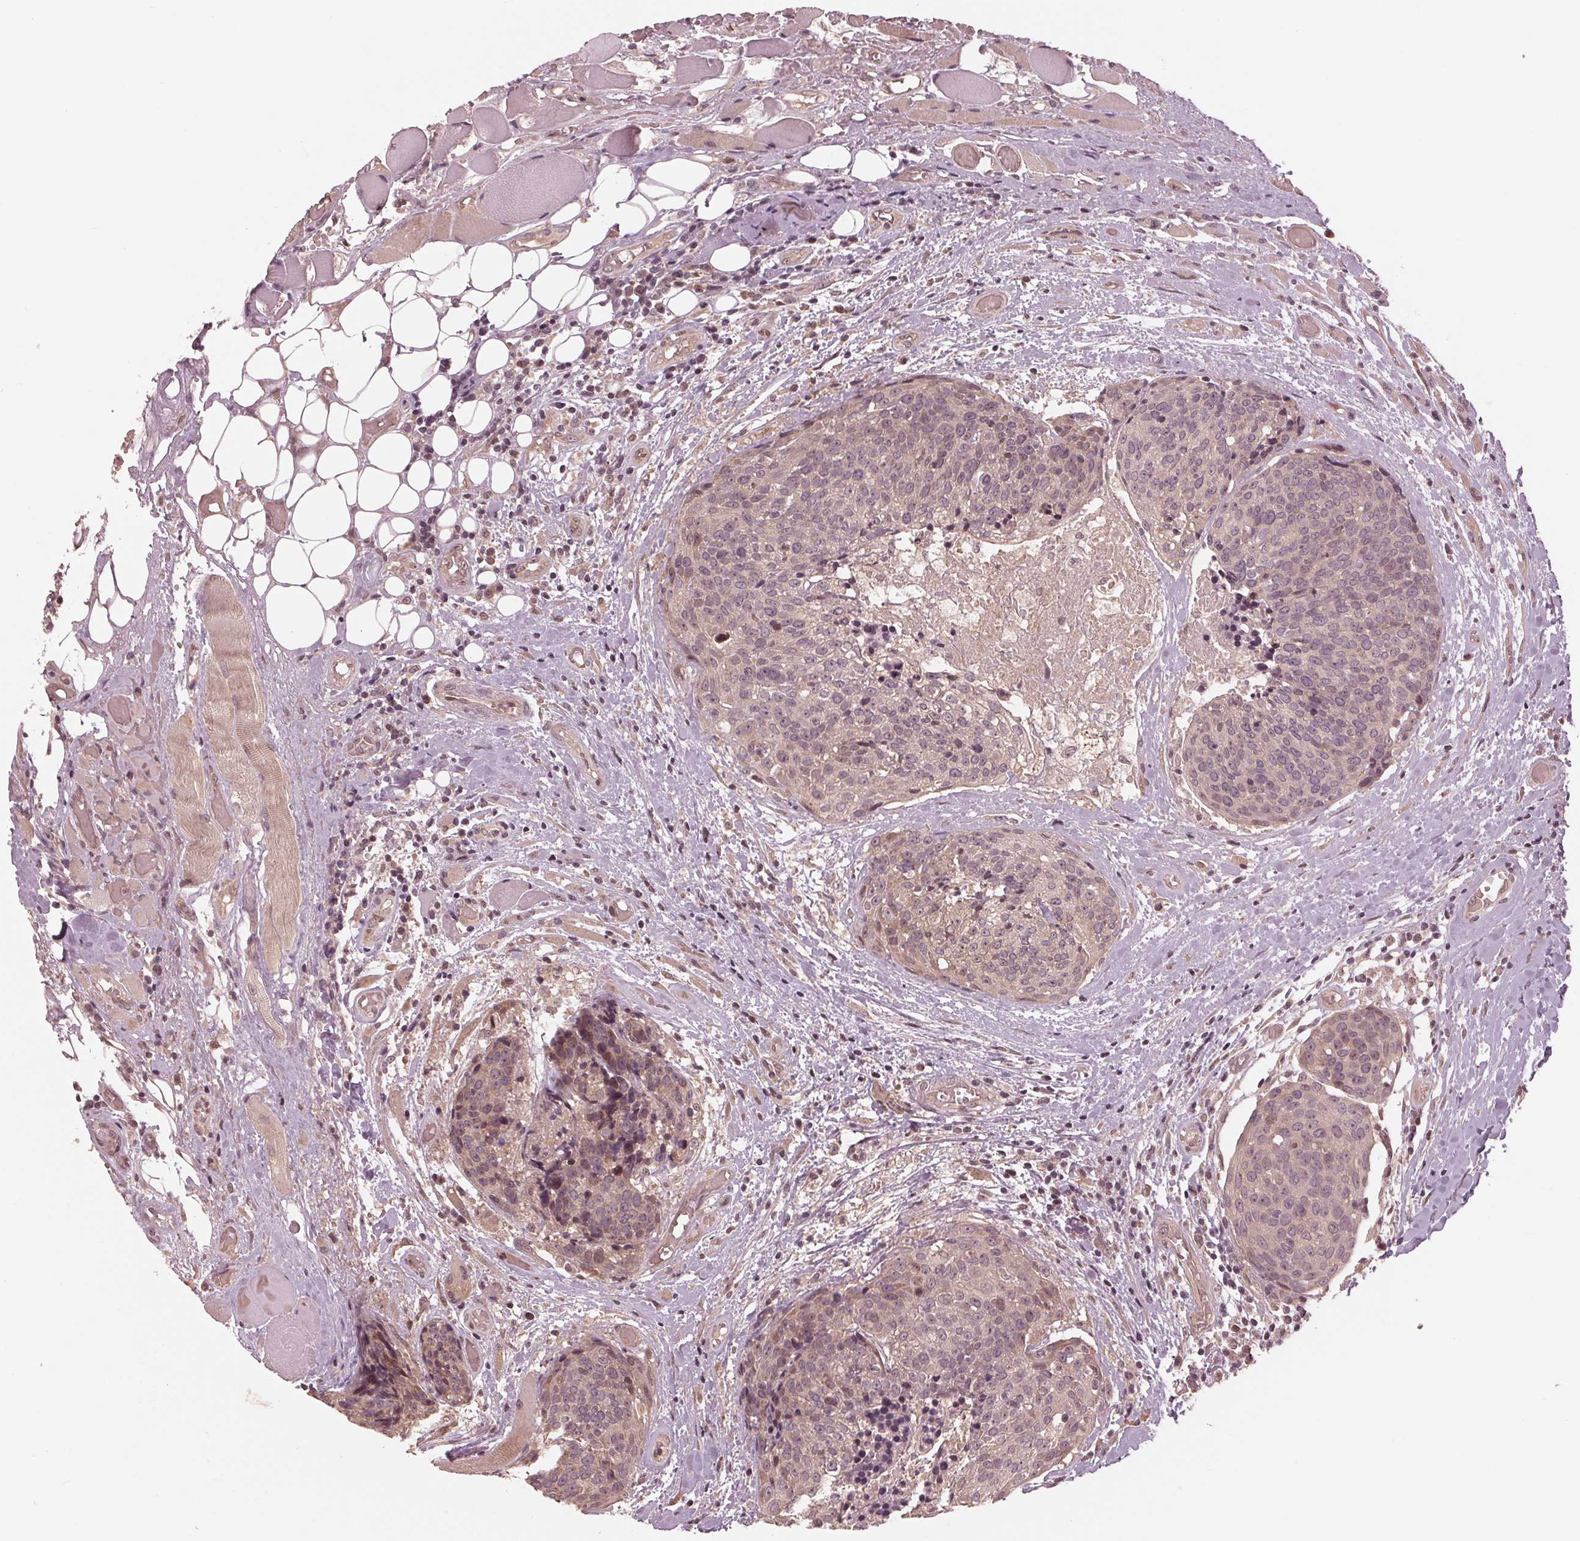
{"staining": {"intensity": "weak", "quantity": ">75%", "location": "cytoplasmic/membranous,nuclear"}, "tissue": "head and neck cancer", "cell_type": "Tumor cells", "image_type": "cancer", "snomed": [{"axis": "morphology", "description": "Squamous cell carcinoma, NOS"}, {"axis": "topography", "description": "Oral tissue"}, {"axis": "topography", "description": "Head-Neck"}], "caption": "The photomicrograph displays staining of head and neck cancer, revealing weak cytoplasmic/membranous and nuclear protein expression (brown color) within tumor cells.", "gene": "ZNF471", "patient": {"sex": "male", "age": 64}}